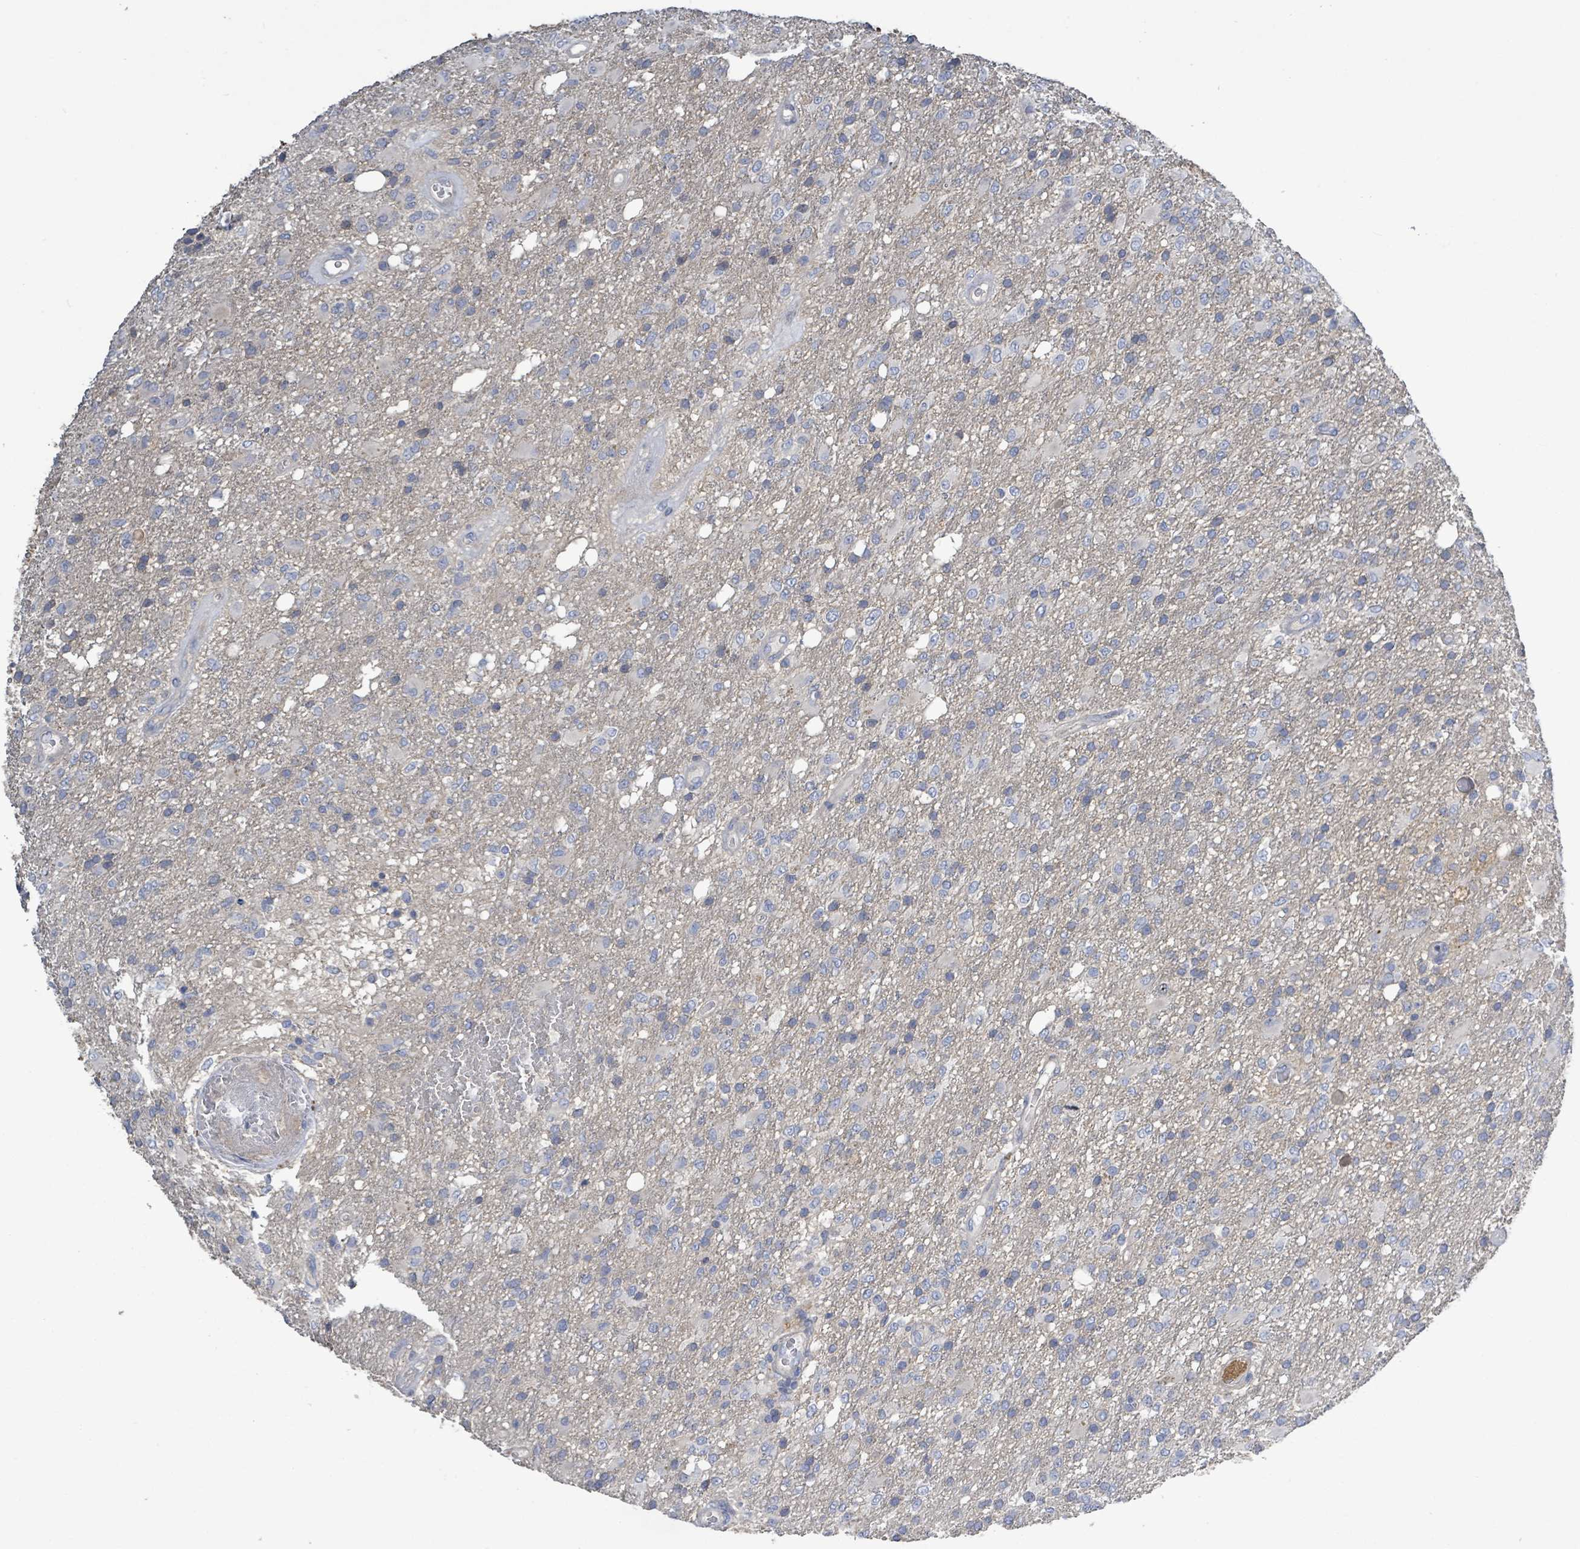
{"staining": {"intensity": "negative", "quantity": "none", "location": "none"}, "tissue": "glioma", "cell_type": "Tumor cells", "image_type": "cancer", "snomed": [{"axis": "morphology", "description": "Glioma, malignant, High grade"}, {"axis": "topography", "description": "Brain"}], "caption": "Tumor cells are negative for brown protein staining in glioma. Nuclei are stained in blue.", "gene": "KRAS", "patient": {"sex": "female", "age": 74}}